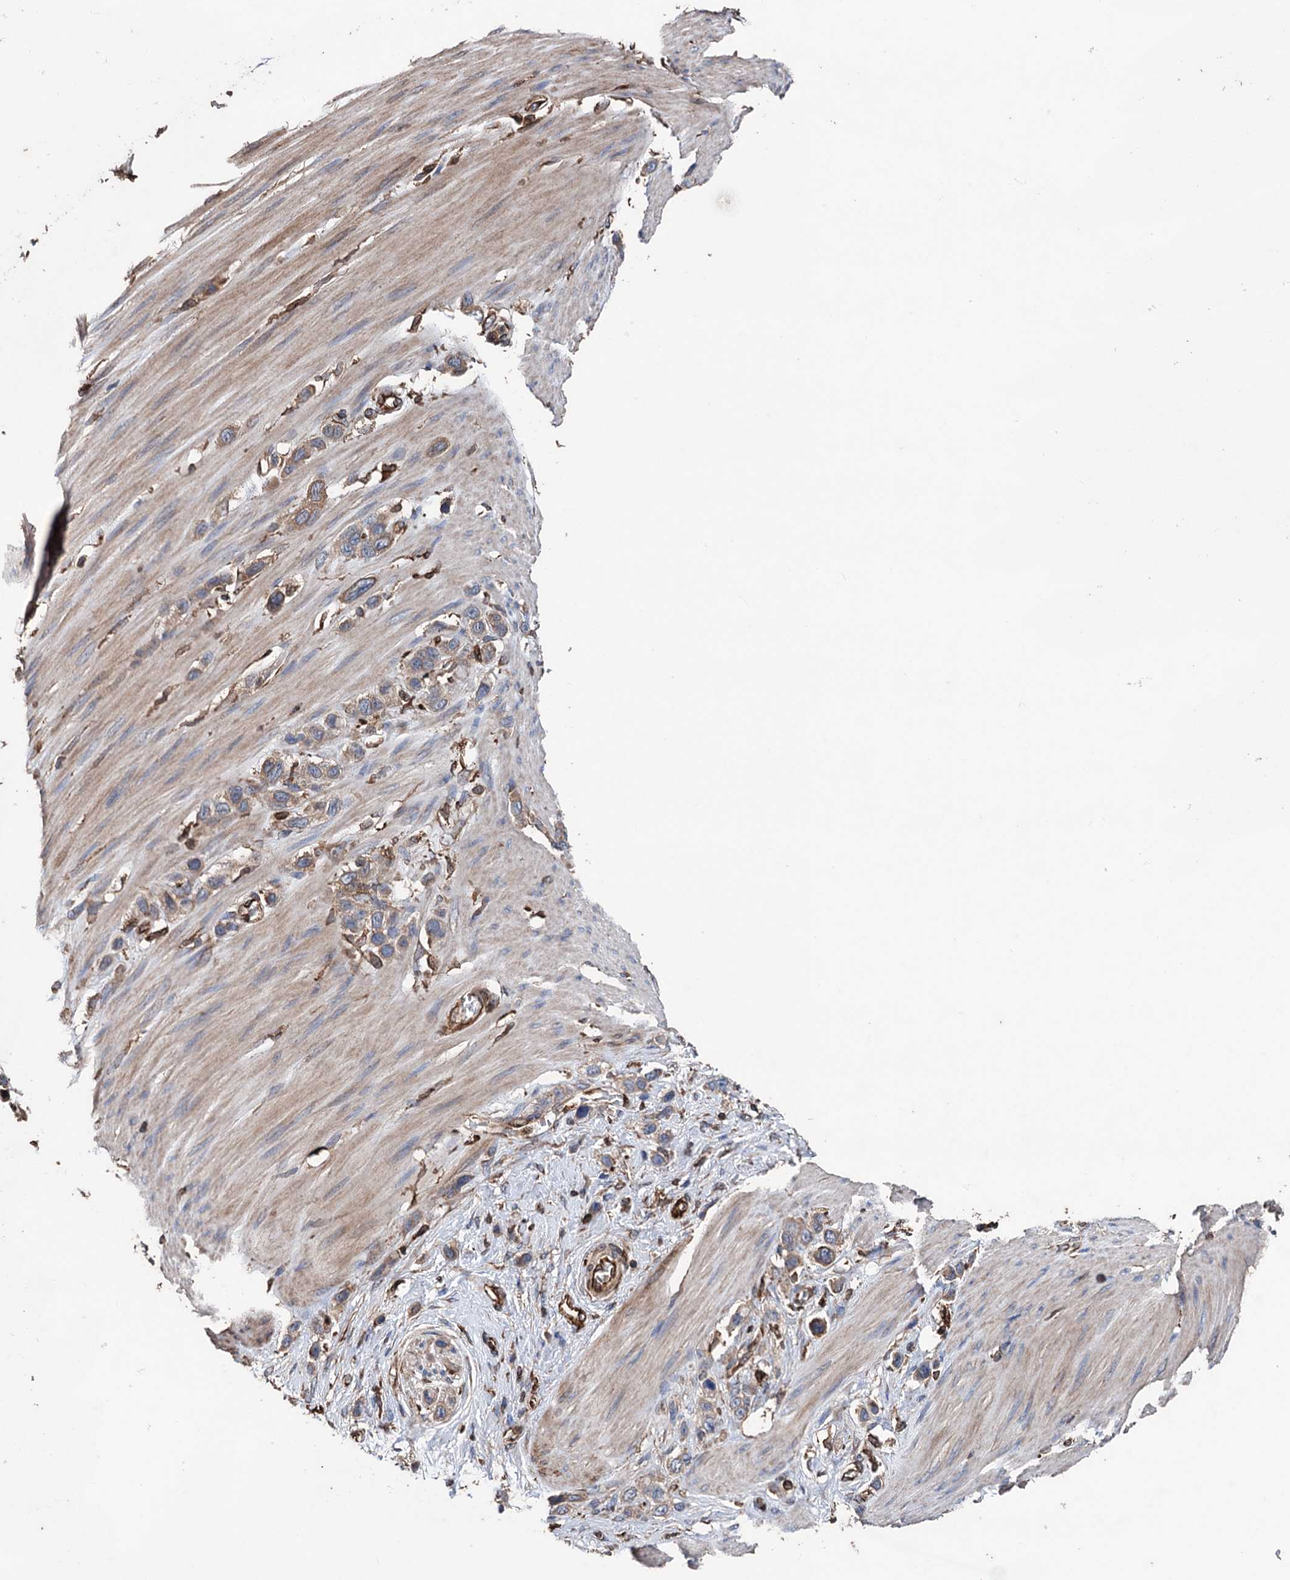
{"staining": {"intensity": "moderate", "quantity": ">75%", "location": "cytoplasmic/membranous"}, "tissue": "stomach cancer", "cell_type": "Tumor cells", "image_type": "cancer", "snomed": [{"axis": "morphology", "description": "Adenocarcinoma, NOS"}, {"axis": "morphology", "description": "Adenocarcinoma, High grade"}, {"axis": "topography", "description": "Stomach, upper"}, {"axis": "topography", "description": "Stomach, lower"}], "caption": "Protein positivity by IHC reveals moderate cytoplasmic/membranous expression in approximately >75% of tumor cells in adenocarcinoma (stomach).", "gene": "STING1", "patient": {"sex": "female", "age": 65}}